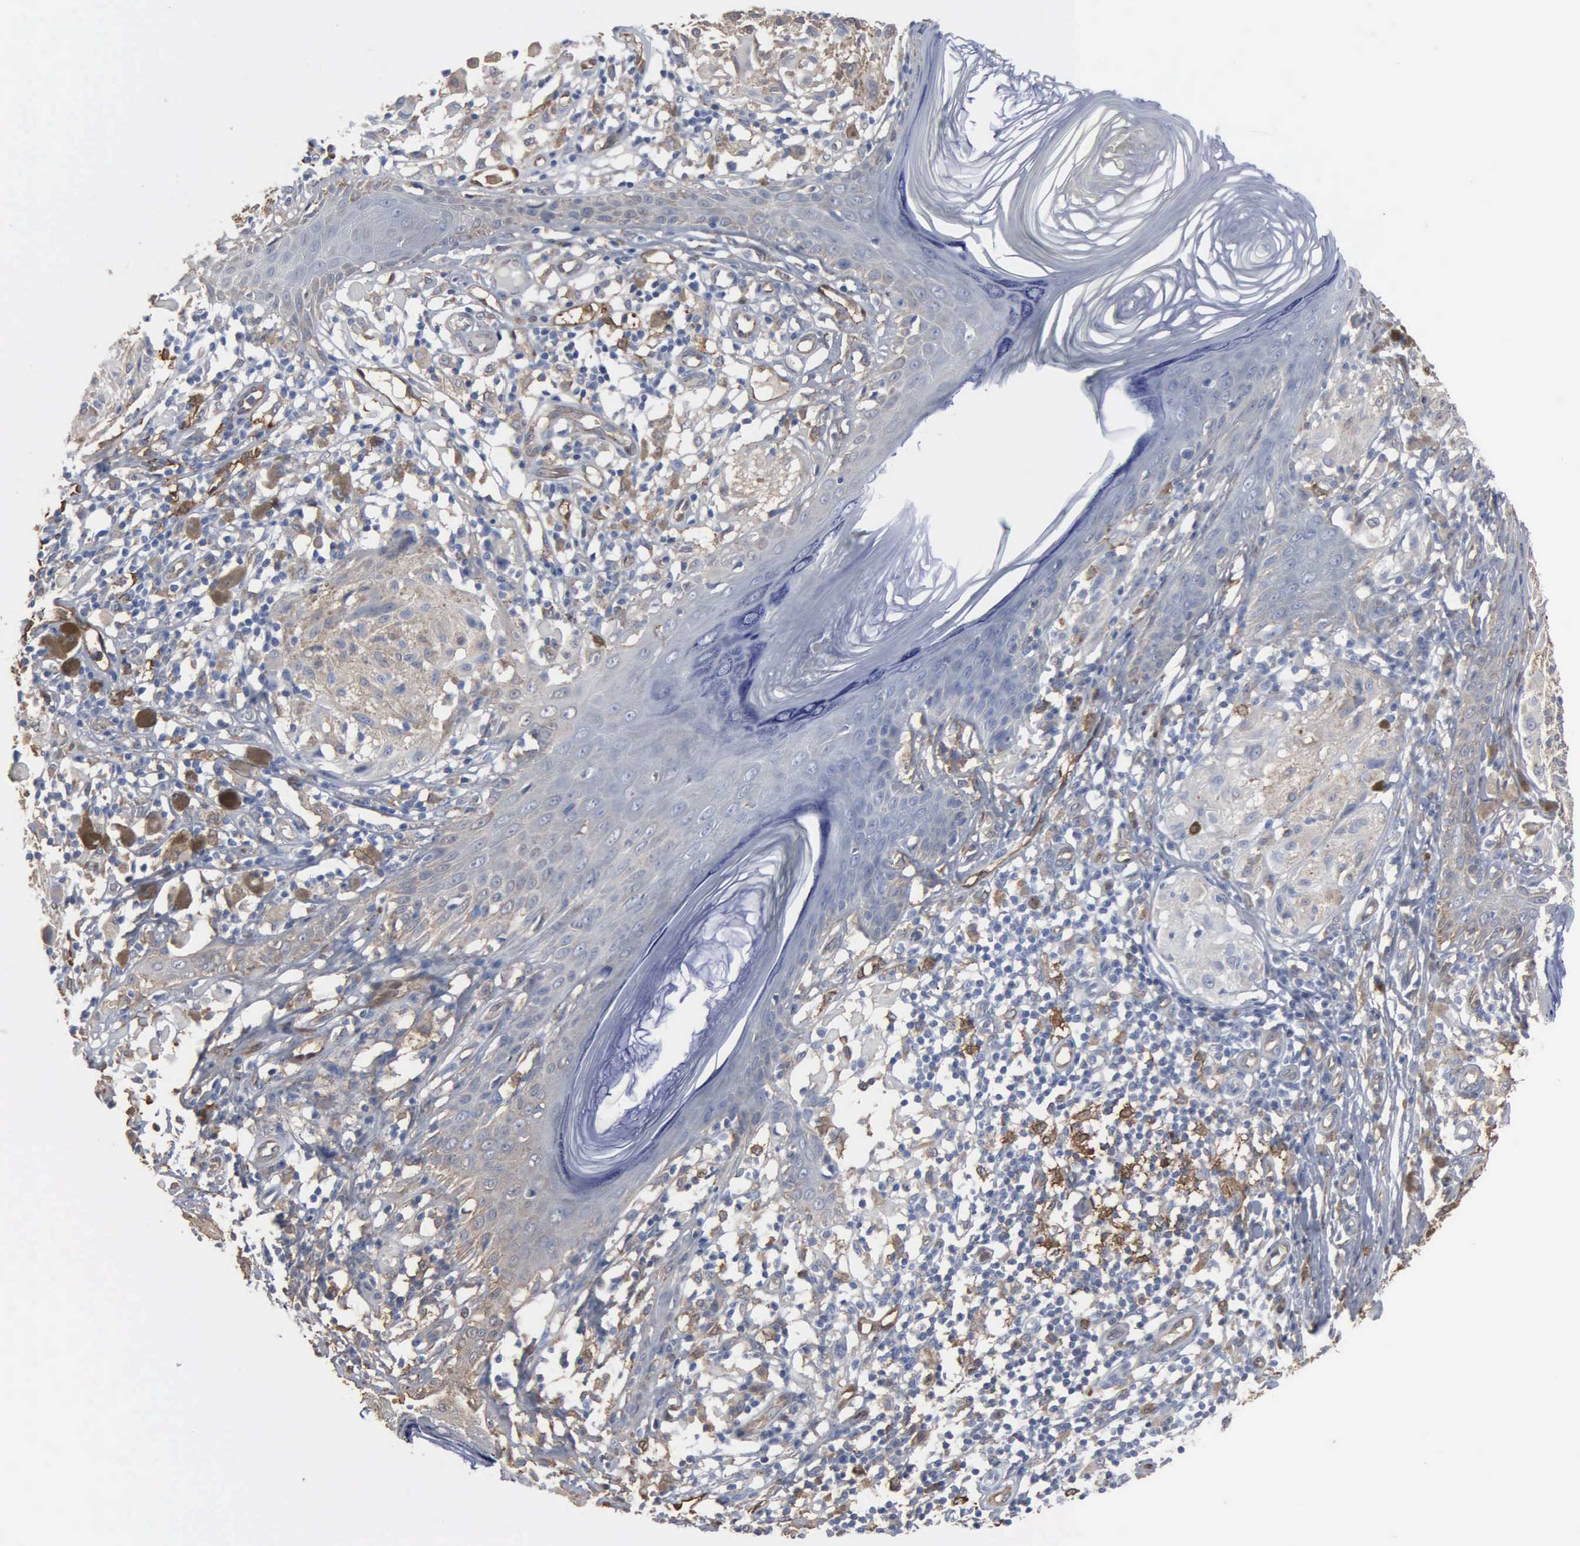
{"staining": {"intensity": "weak", "quantity": ">75%", "location": "cytoplasmic/membranous"}, "tissue": "melanoma", "cell_type": "Tumor cells", "image_type": "cancer", "snomed": [{"axis": "morphology", "description": "Malignant melanoma, NOS"}, {"axis": "topography", "description": "Skin"}], "caption": "Immunohistochemical staining of human melanoma displays weak cytoplasmic/membranous protein staining in about >75% of tumor cells.", "gene": "FSCN1", "patient": {"sex": "male", "age": 36}}